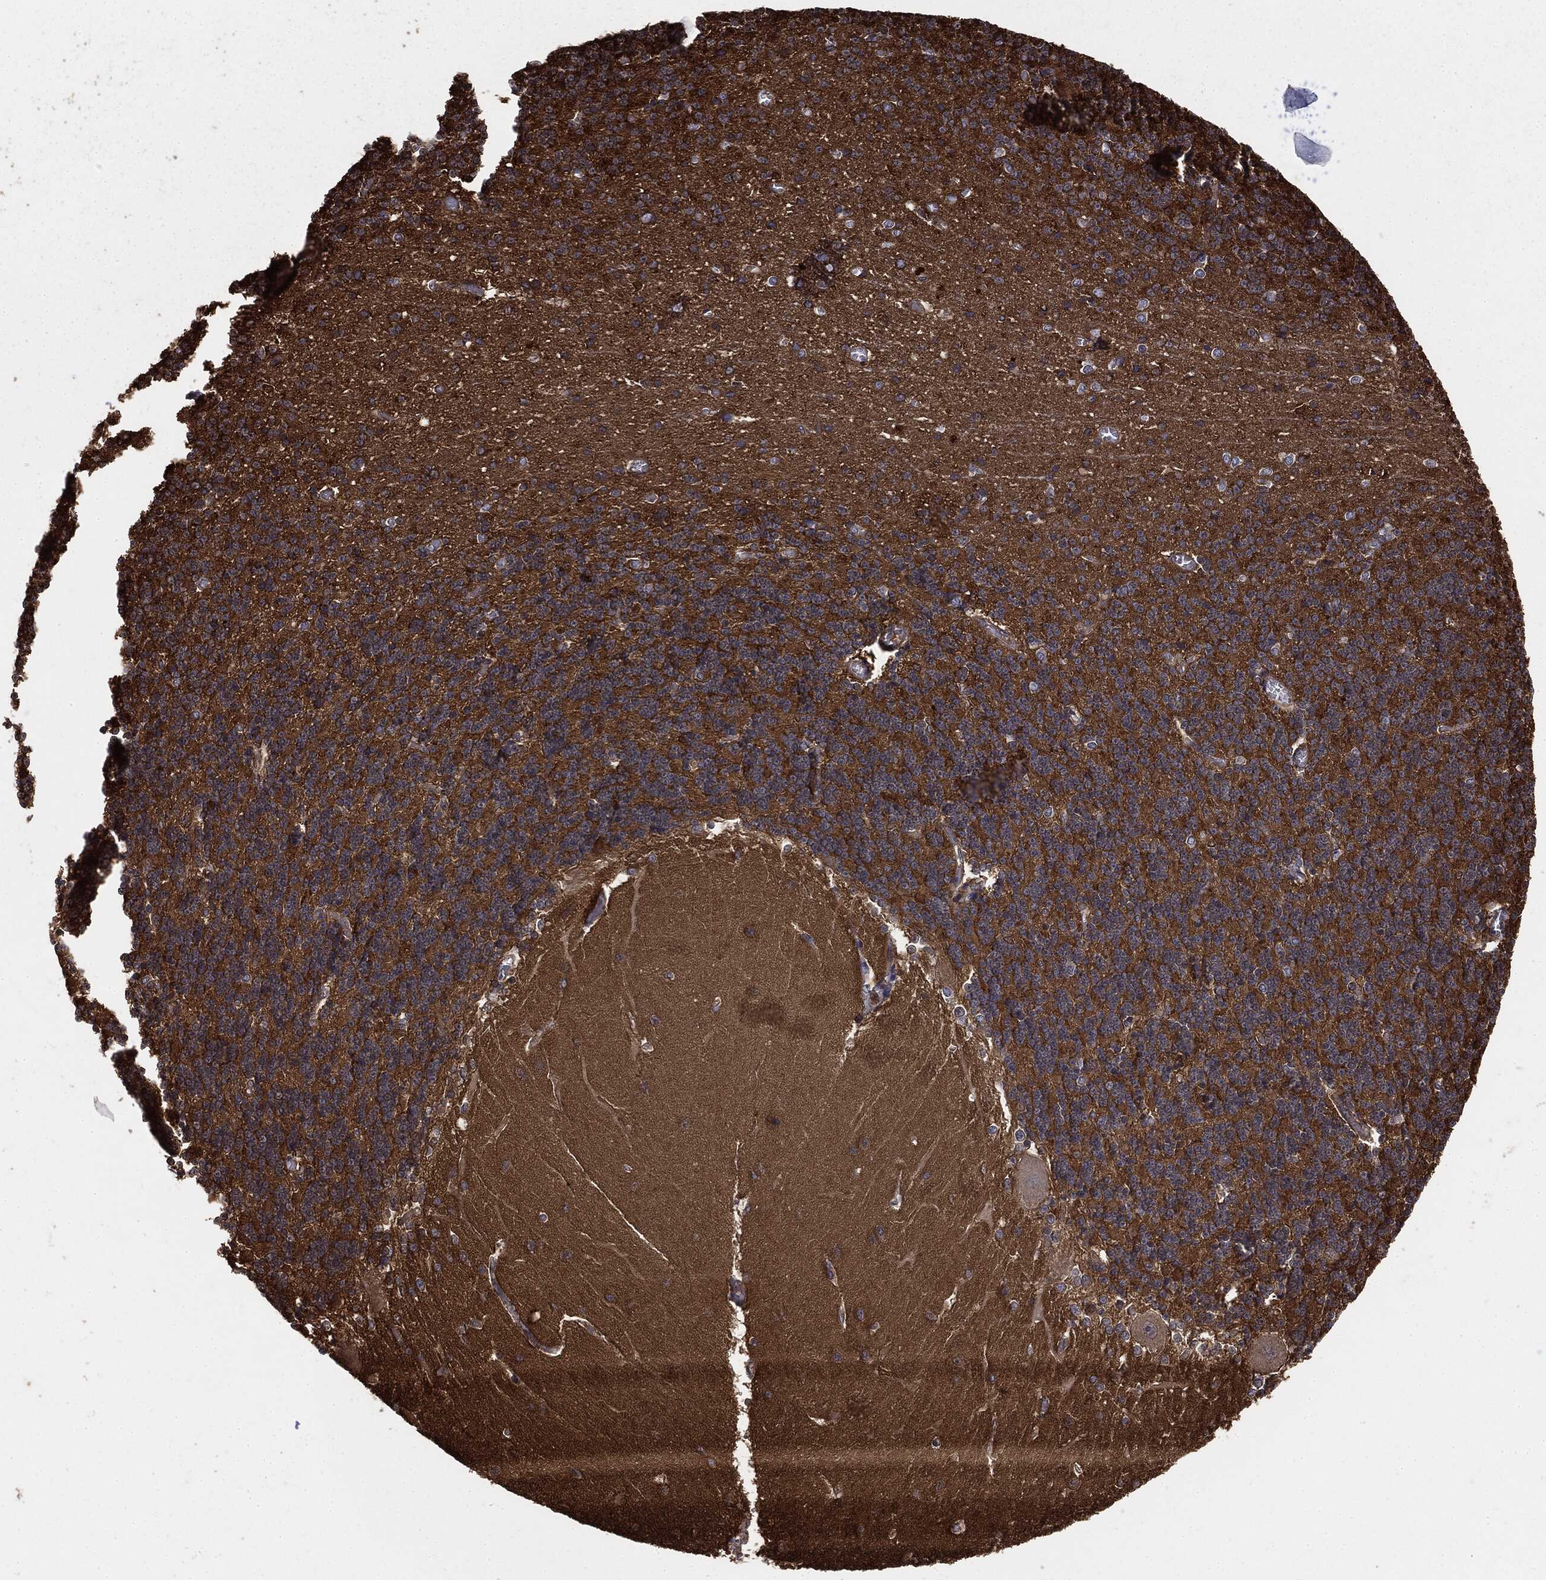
{"staining": {"intensity": "negative", "quantity": "none", "location": "none"}, "tissue": "cerebellum", "cell_type": "Cells in granular layer", "image_type": "normal", "snomed": [{"axis": "morphology", "description": "Normal tissue, NOS"}, {"axis": "topography", "description": "Cerebellum"}], "caption": "A high-resolution image shows immunohistochemistry staining of normal cerebellum, which shows no significant expression in cells in granular layer.", "gene": "GNB5", "patient": {"sex": "male", "age": 37}}